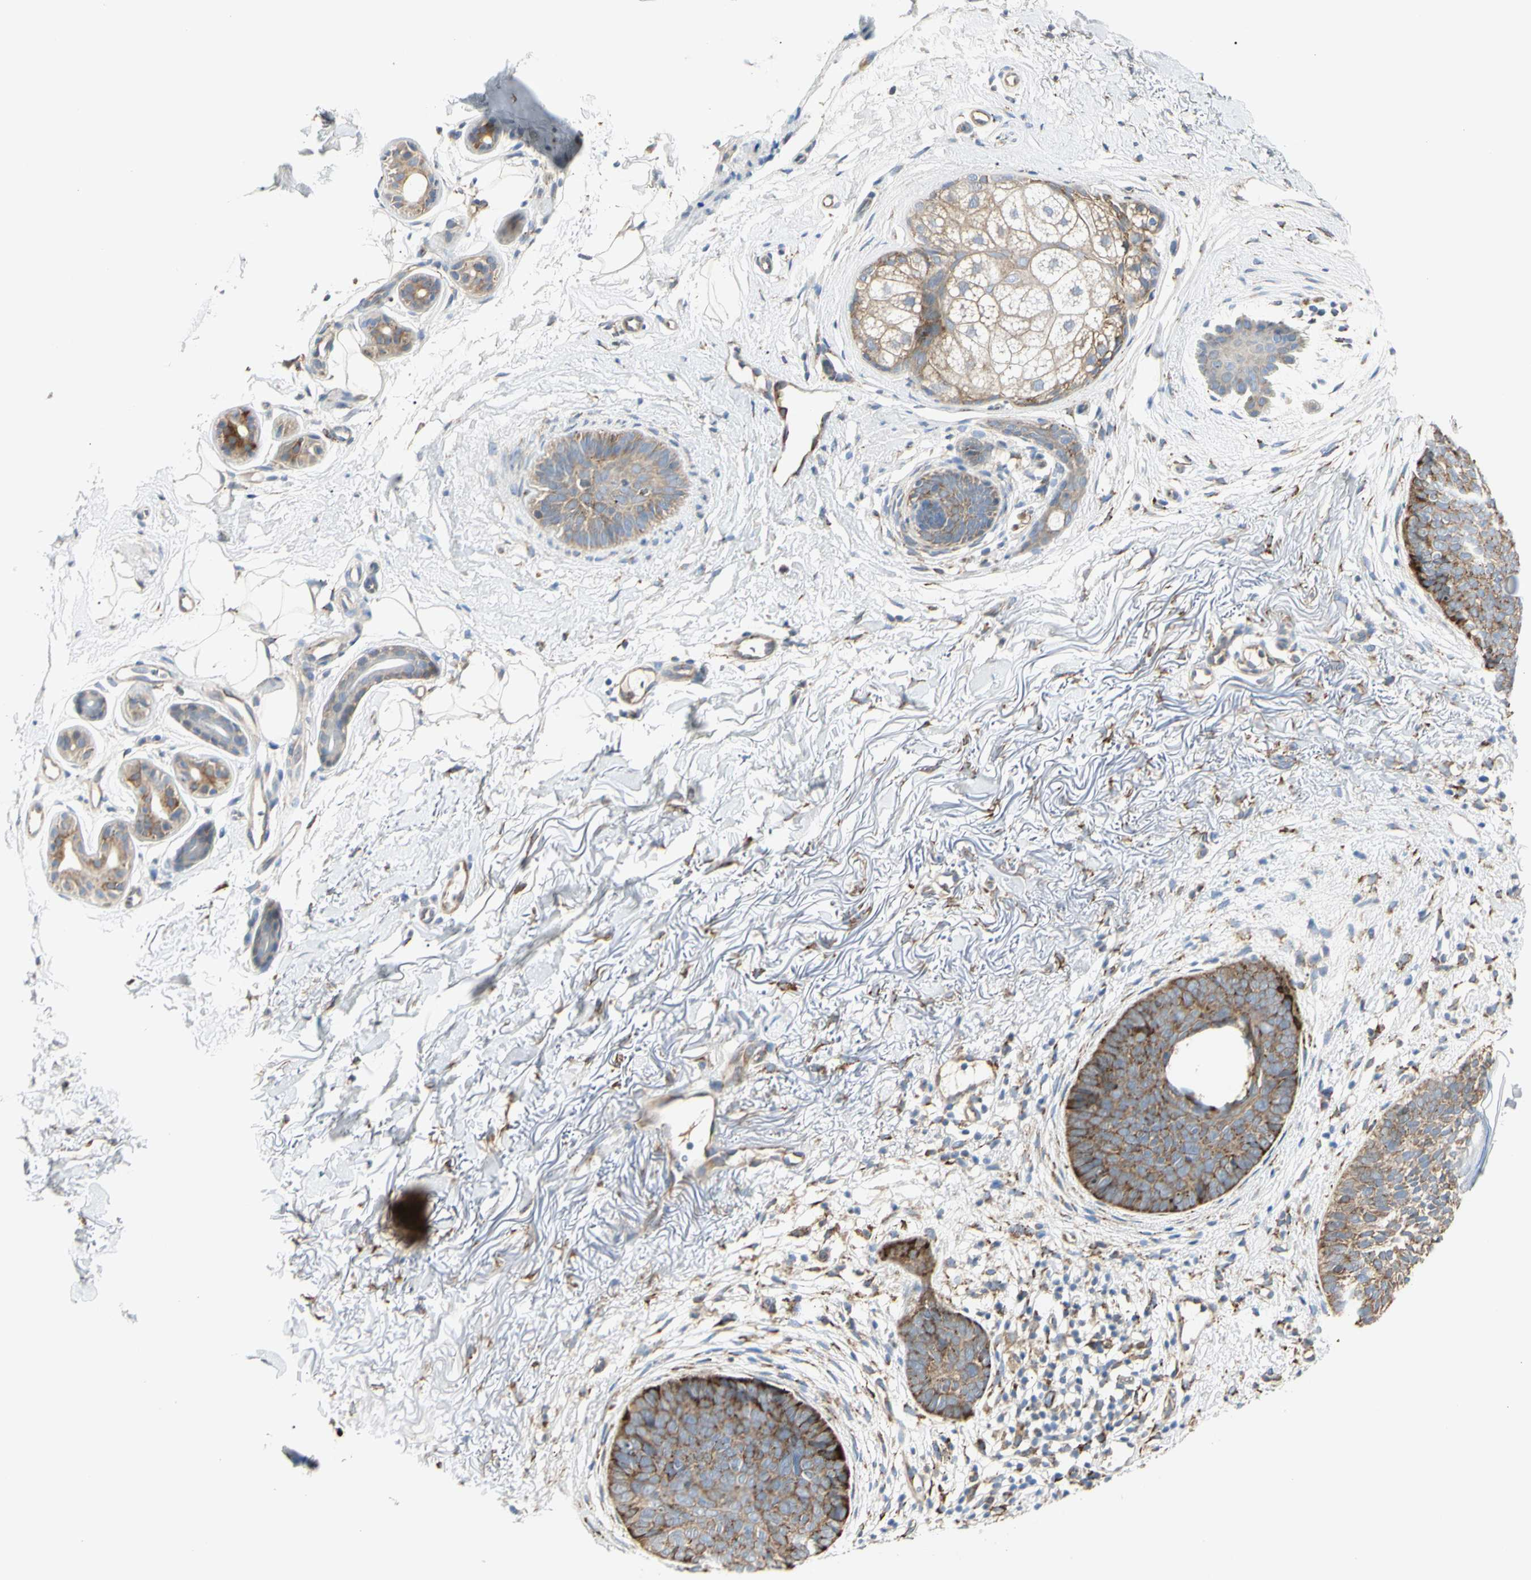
{"staining": {"intensity": "strong", "quantity": ">75%", "location": "cytoplasmic/membranous"}, "tissue": "skin cancer", "cell_type": "Tumor cells", "image_type": "cancer", "snomed": [{"axis": "morphology", "description": "Basal cell carcinoma"}, {"axis": "topography", "description": "Skin"}], "caption": "Strong cytoplasmic/membranous protein expression is identified in approximately >75% of tumor cells in skin basal cell carcinoma.", "gene": "HSP90B1", "patient": {"sex": "female", "age": 70}}